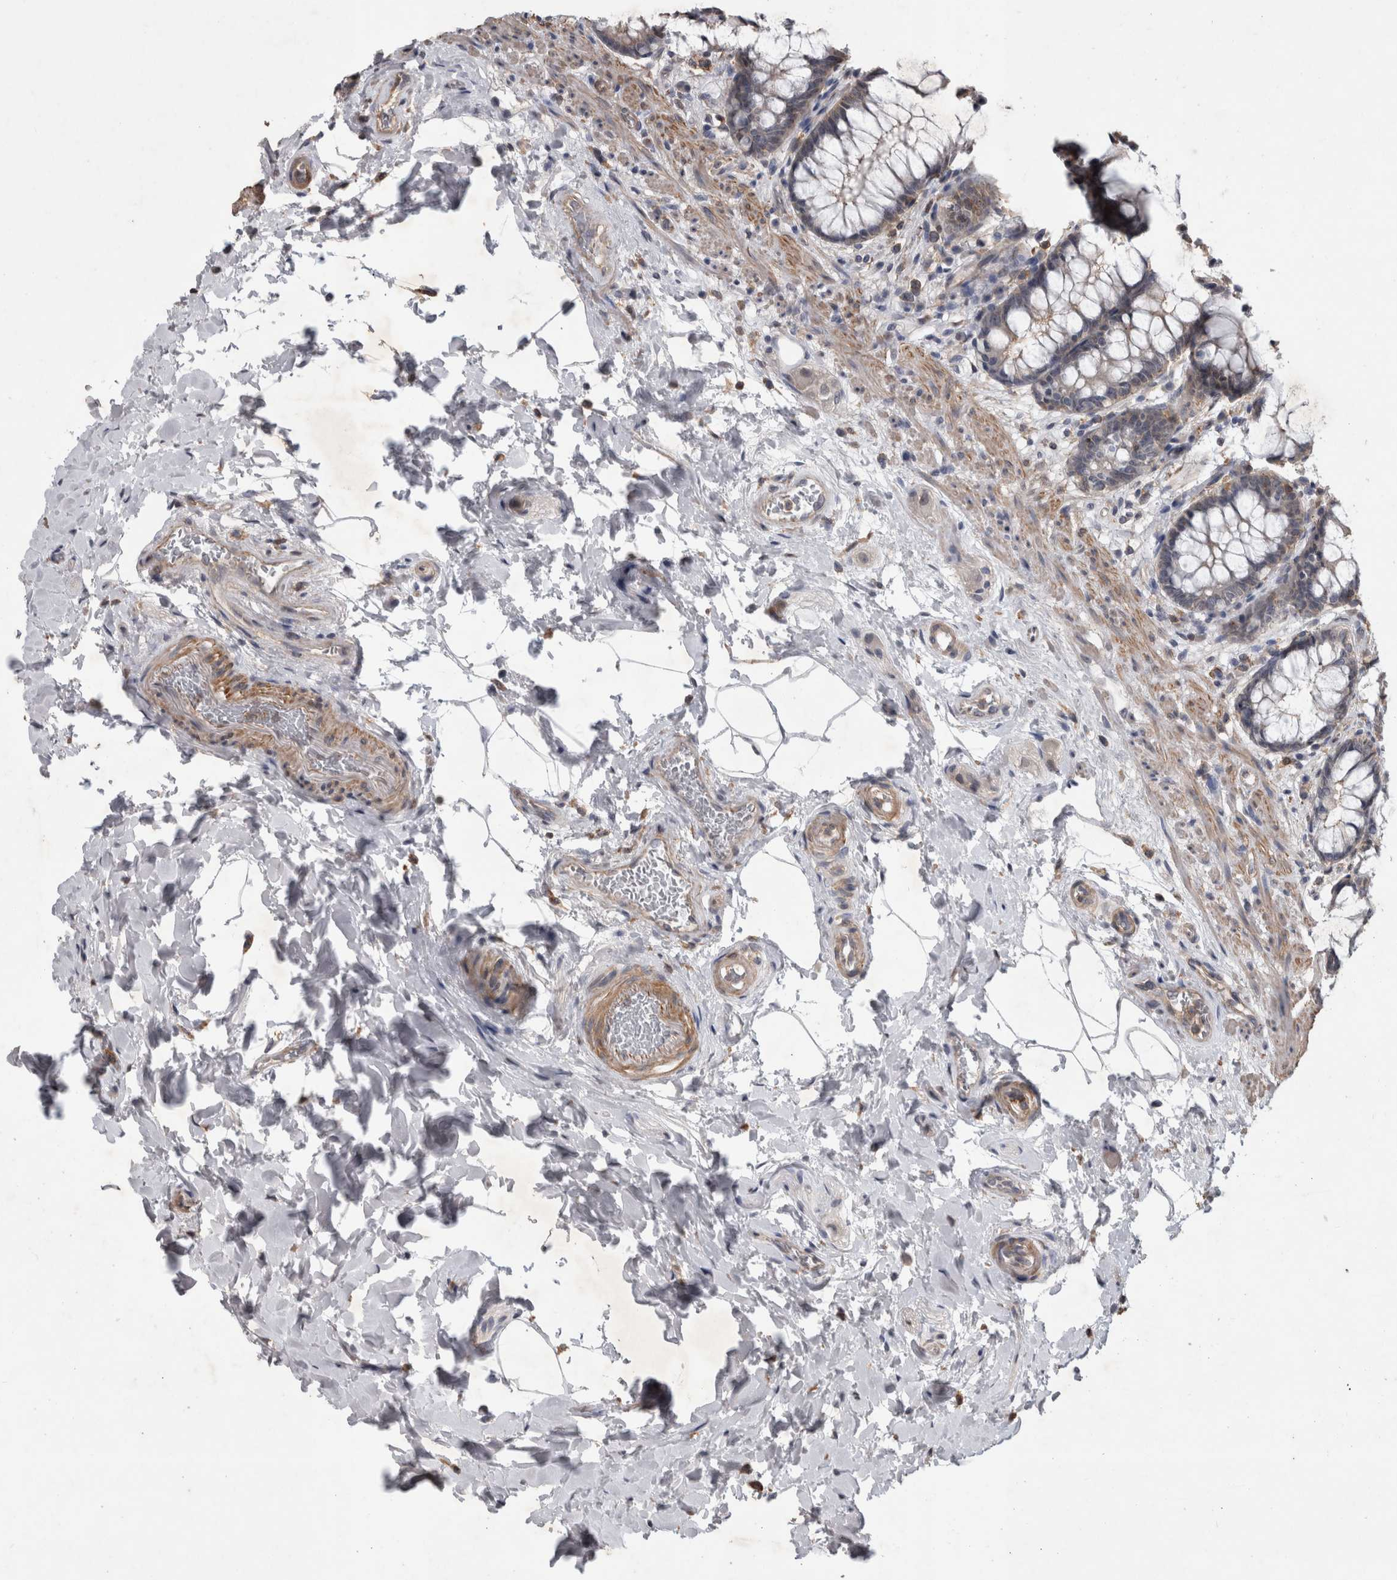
{"staining": {"intensity": "weak", "quantity": ">75%", "location": "cytoplasmic/membranous"}, "tissue": "rectum", "cell_type": "Glandular cells", "image_type": "normal", "snomed": [{"axis": "morphology", "description": "Normal tissue, NOS"}, {"axis": "topography", "description": "Rectum"}], "caption": "Human rectum stained with a brown dye reveals weak cytoplasmic/membranous positive staining in about >75% of glandular cells.", "gene": "SPATA48", "patient": {"sex": "male", "age": 64}}